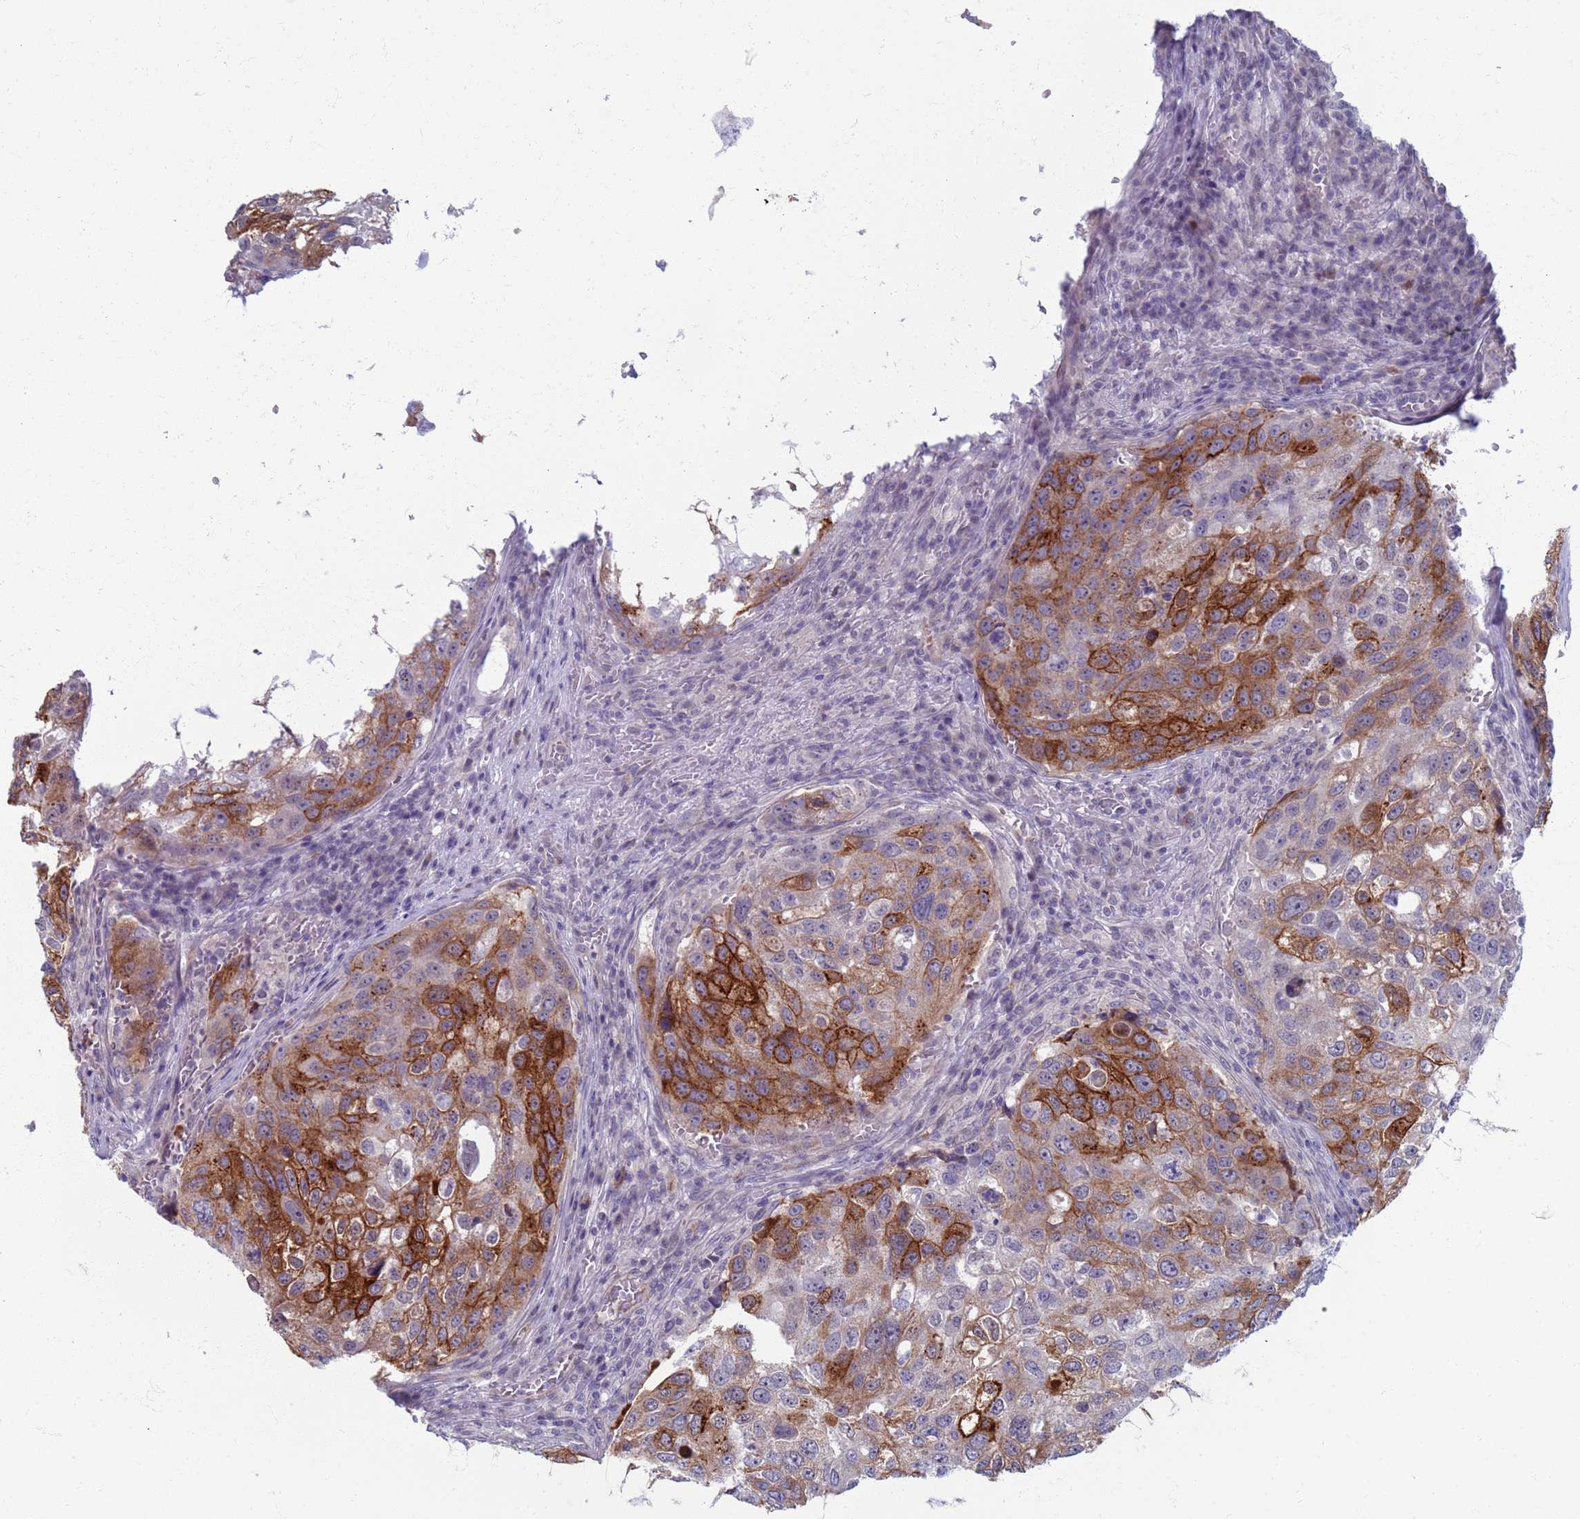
{"staining": {"intensity": "strong", "quantity": "25%-75%", "location": "cytoplasmic/membranous"}, "tissue": "urothelial cancer", "cell_type": "Tumor cells", "image_type": "cancer", "snomed": [{"axis": "morphology", "description": "Urothelial carcinoma, High grade"}, {"axis": "topography", "description": "Lymph node"}, {"axis": "topography", "description": "Urinary bladder"}], "caption": "Urothelial cancer was stained to show a protein in brown. There is high levels of strong cytoplasmic/membranous expression in approximately 25%-75% of tumor cells. Using DAB (brown) and hematoxylin (blue) stains, captured at high magnification using brightfield microscopy.", "gene": "CLCA2", "patient": {"sex": "male", "age": 51}}